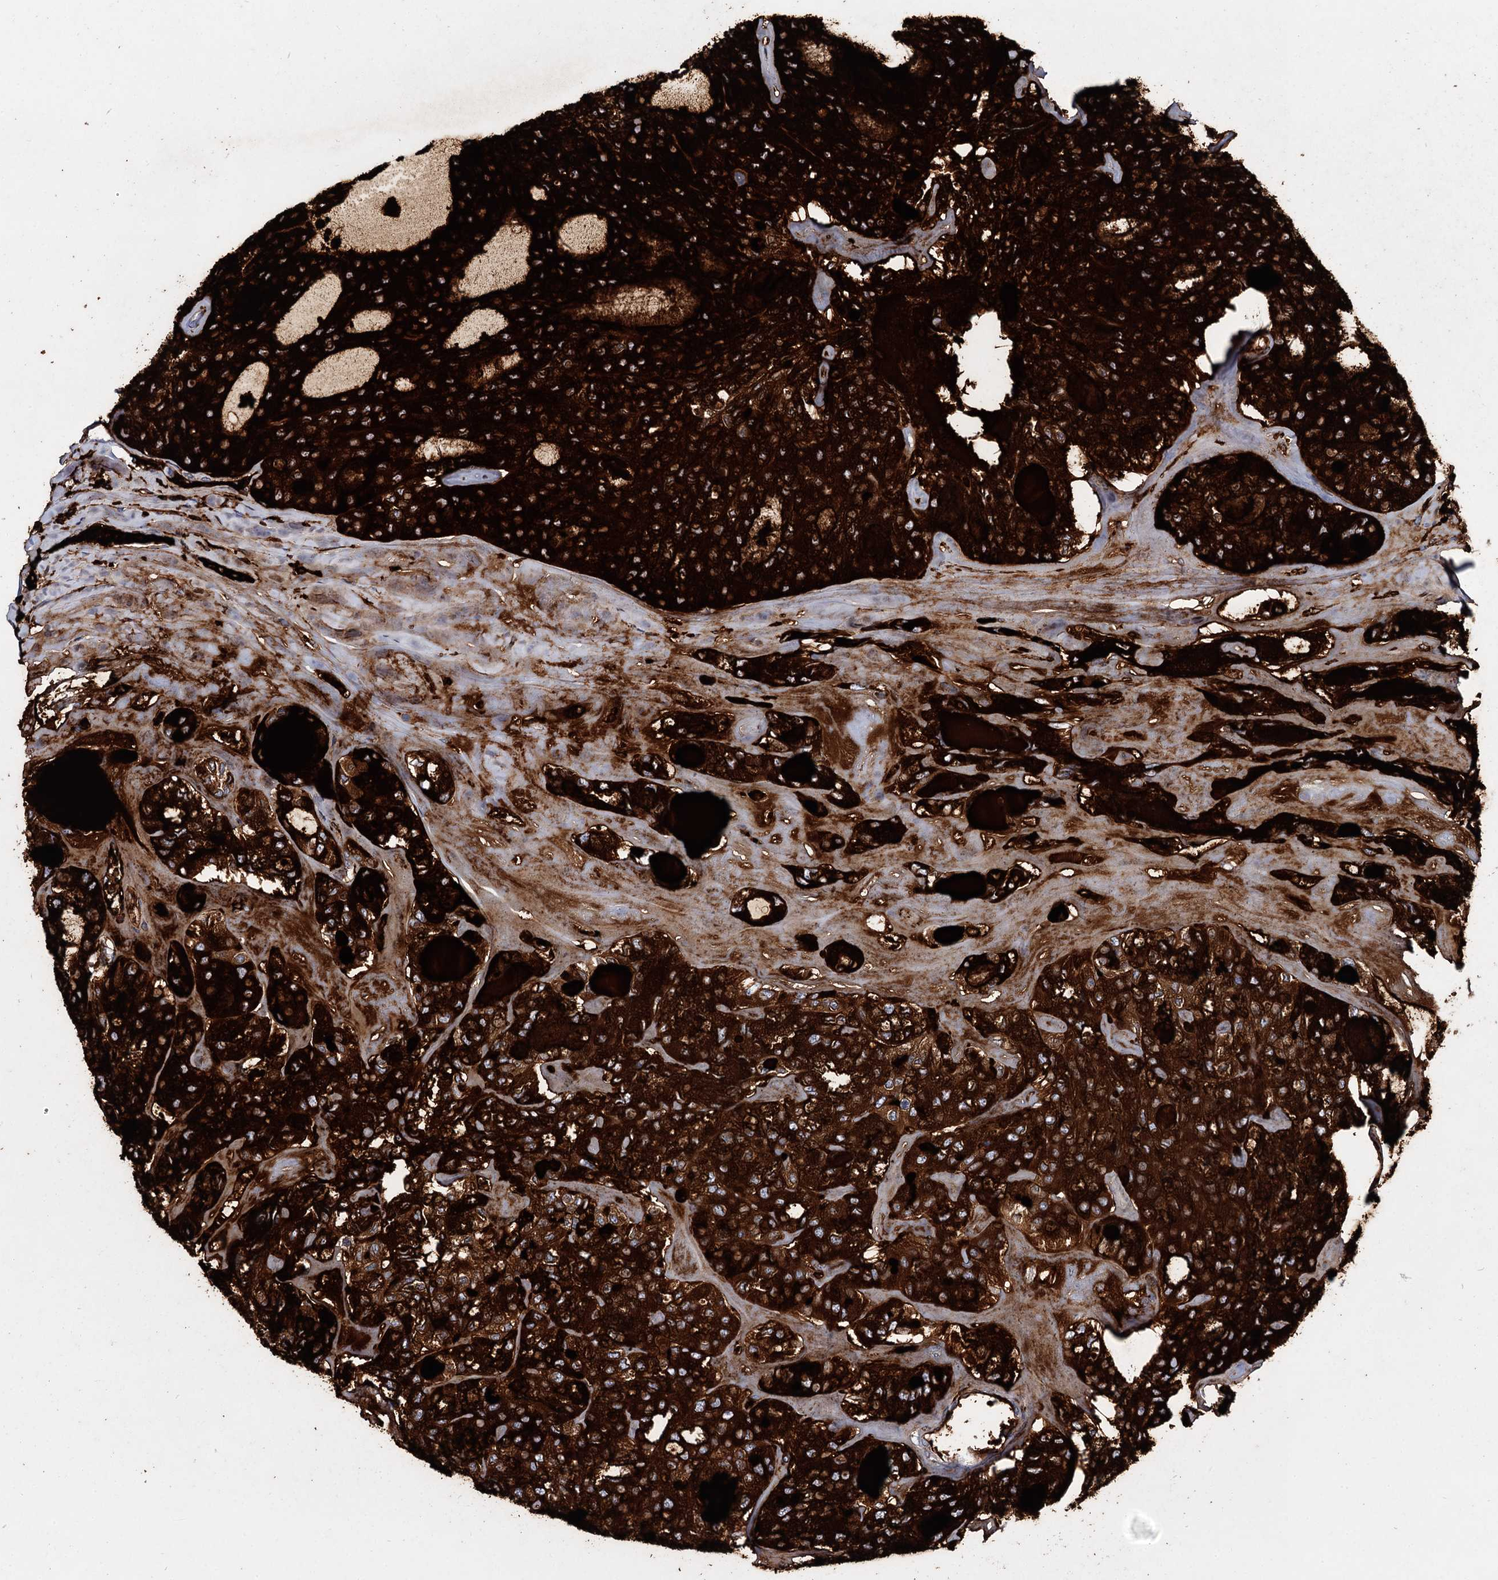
{"staining": {"intensity": "strong", "quantity": ">75%", "location": "cytoplasmic/membranous"}, "tissue": "thyroid cancer", "cell_type": "Tumor cells", "image_type": "cancer", "snomed": [{"axis": "morphology", "description": "Follicular adenoma carcinoma, NOS"}, {"axis": "topography", "description": "Thyroid gland"}], "caption": "Immunohistochemistry (IHC) micrograph of neoplastic tissue: human thyroid cancer (follicular adenoma carcinoma) stained using immunohistochemistry reveals high levels of strong protein expression localized specifically in the cytoplasmic/membranous of tumor cells, appearing as a cytoplasmic/membranous brown color.", "gene": "UBASH3B", "patient": {"sex": "male", "age": 75}}